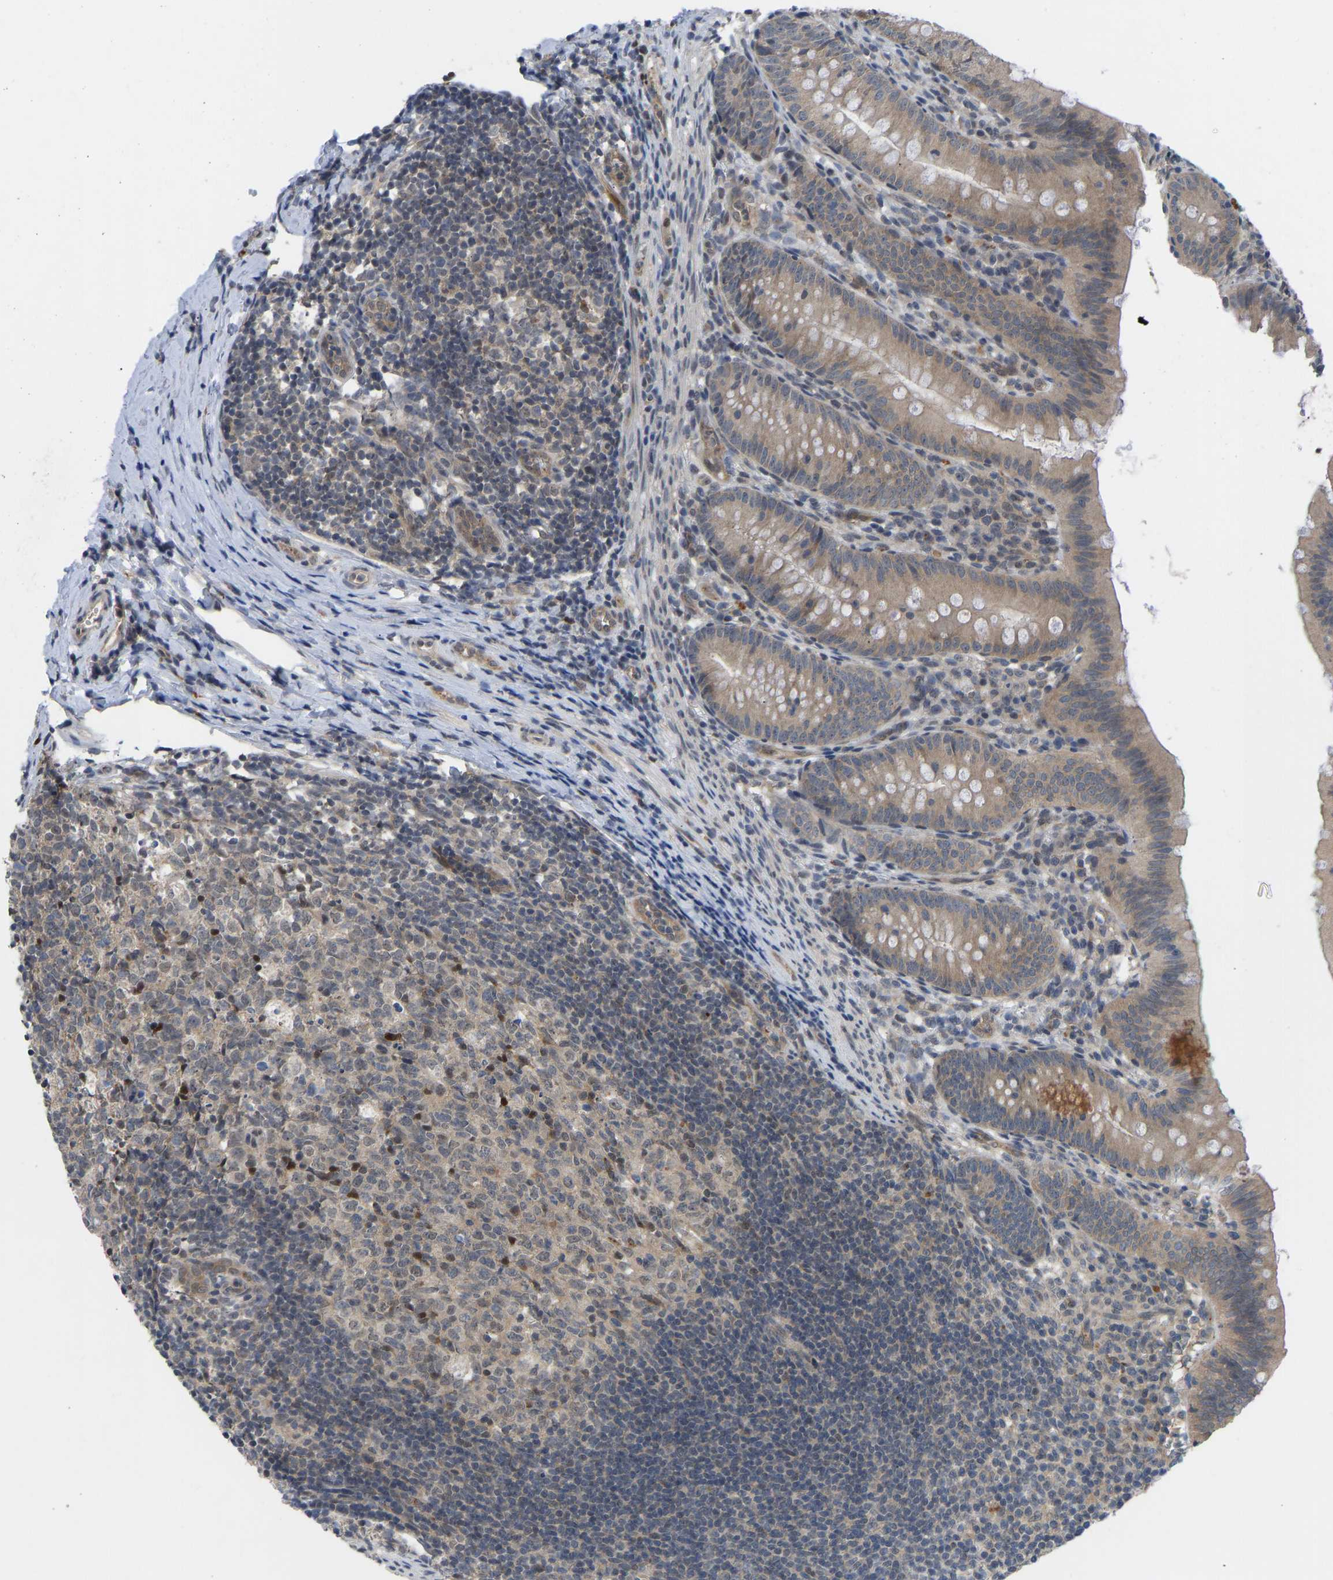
{"staining": {"intensity": "weak", "quantity": ">75%", "location": "cytoplasmic/membranous"}, "tissue": "appendix", "cell_type": "Glandular cells", "image_type": "normal", "snomed": [{"axis": "morphology", "description": "Normal tissue, NOS"}, {"axis": "topography", "description": "Appendix"}], "caption": "Protein expression analysis of benign human appendix reveals weak cytoplasmic/membranous staining in approximately >75% of glandular cells. (DAB IHC with brightfield microscopy, high magnification).", "gene": "ZNF251", "patient": {"sex": "male", "age": 1}}